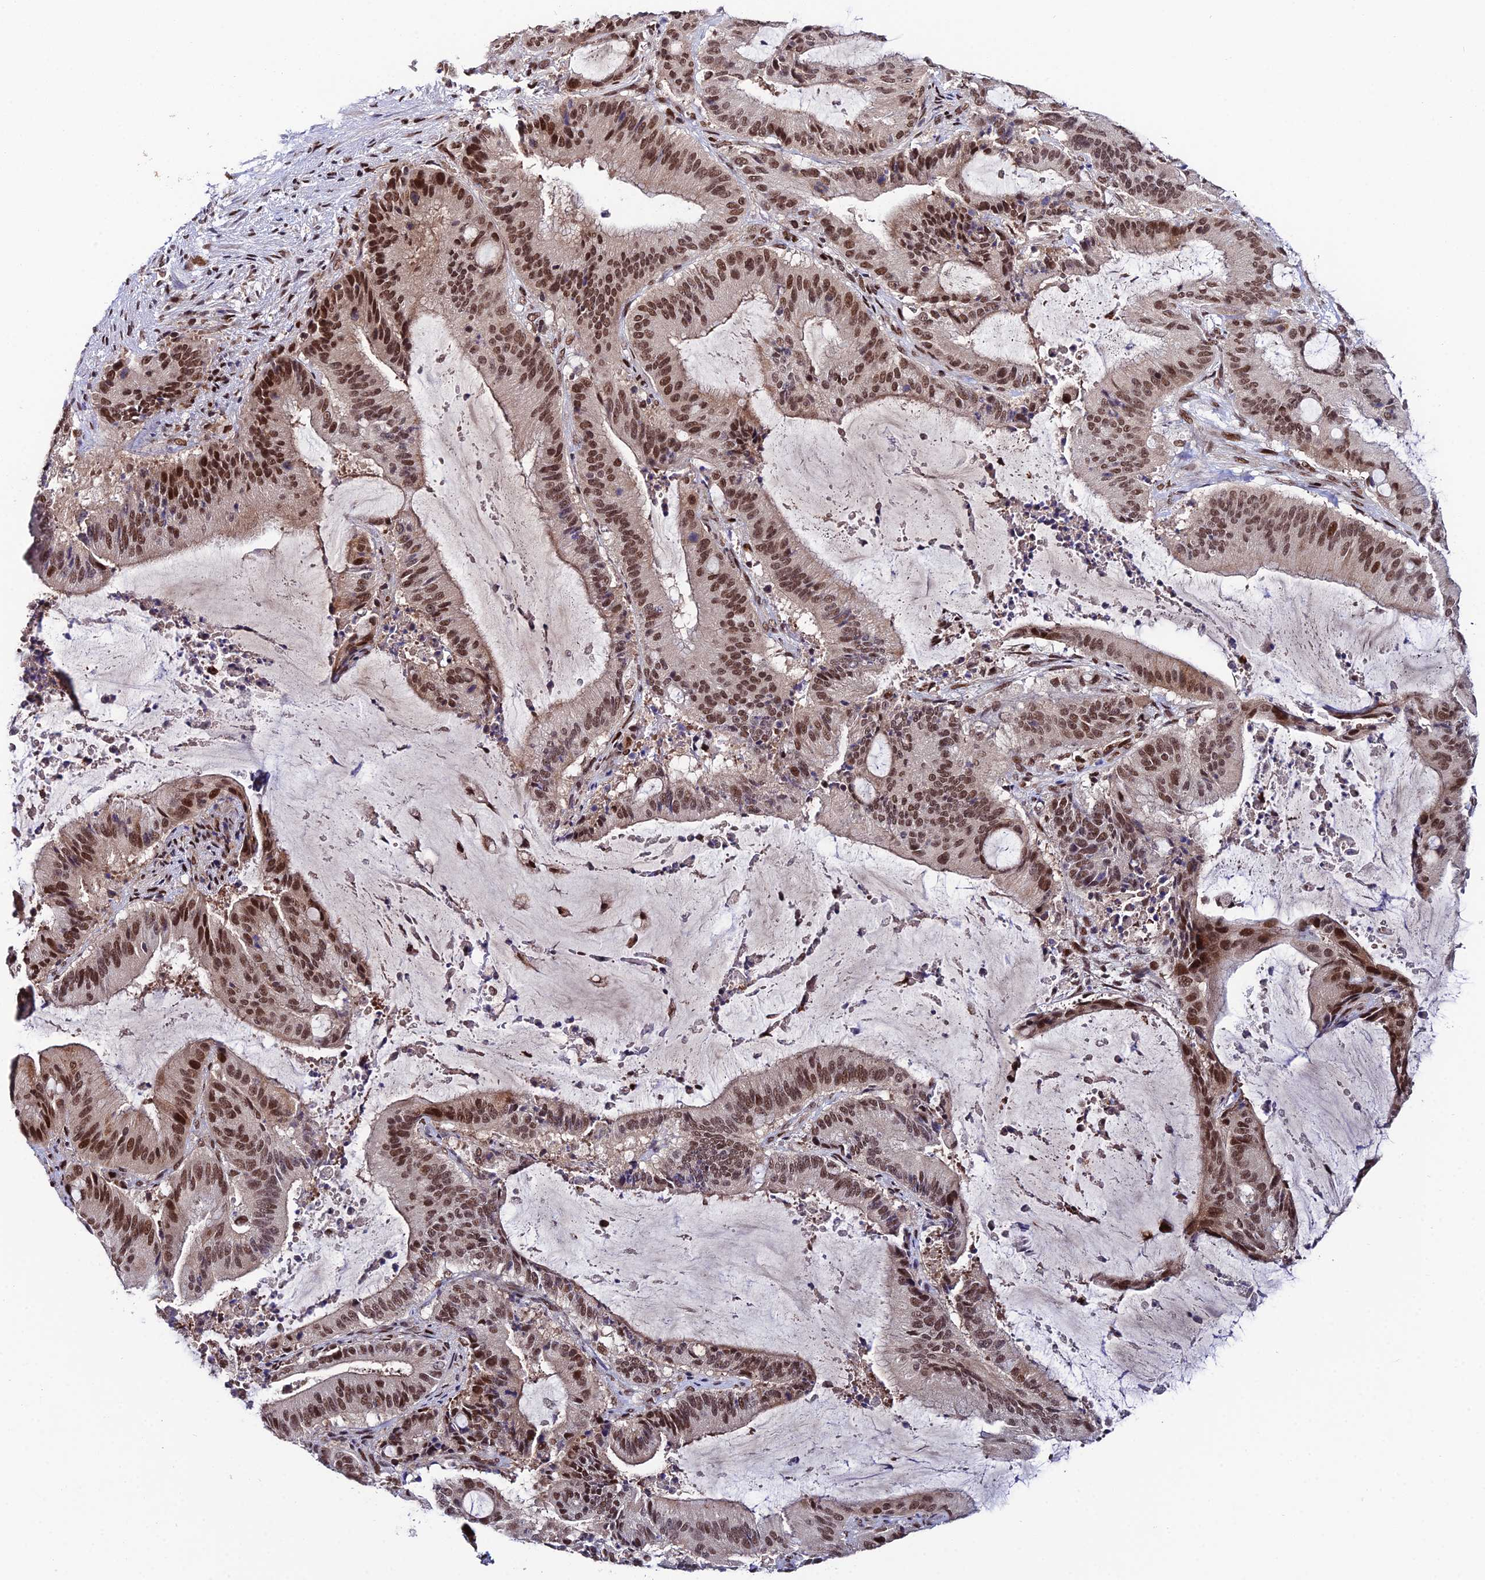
{"staining": {"intensity": "moderate", "quantity": ">75%", "location": "nuclear"}, "tissue": "liver cancer", "cell_type": "Tumor cells", "image_type": "cancer", "snomed": [{"axis": "morphology", "description": "Normal tissue, NOS"}, {"axis": "morphology", "description": "Cholangiocarcinoma"}, {"axis": "topography", "description": "Liver"}, {"axis": "topography", "description": "Peripheral nerve tissue"}], "caption": "Immunohistochemistry (IHC) (DAB) staining of liver cancer exhibits moderate nuclear protein staining in about >75% of tumor cells.", "gene": "SYT15", "patient": {"sex": "female", "age": 73}}